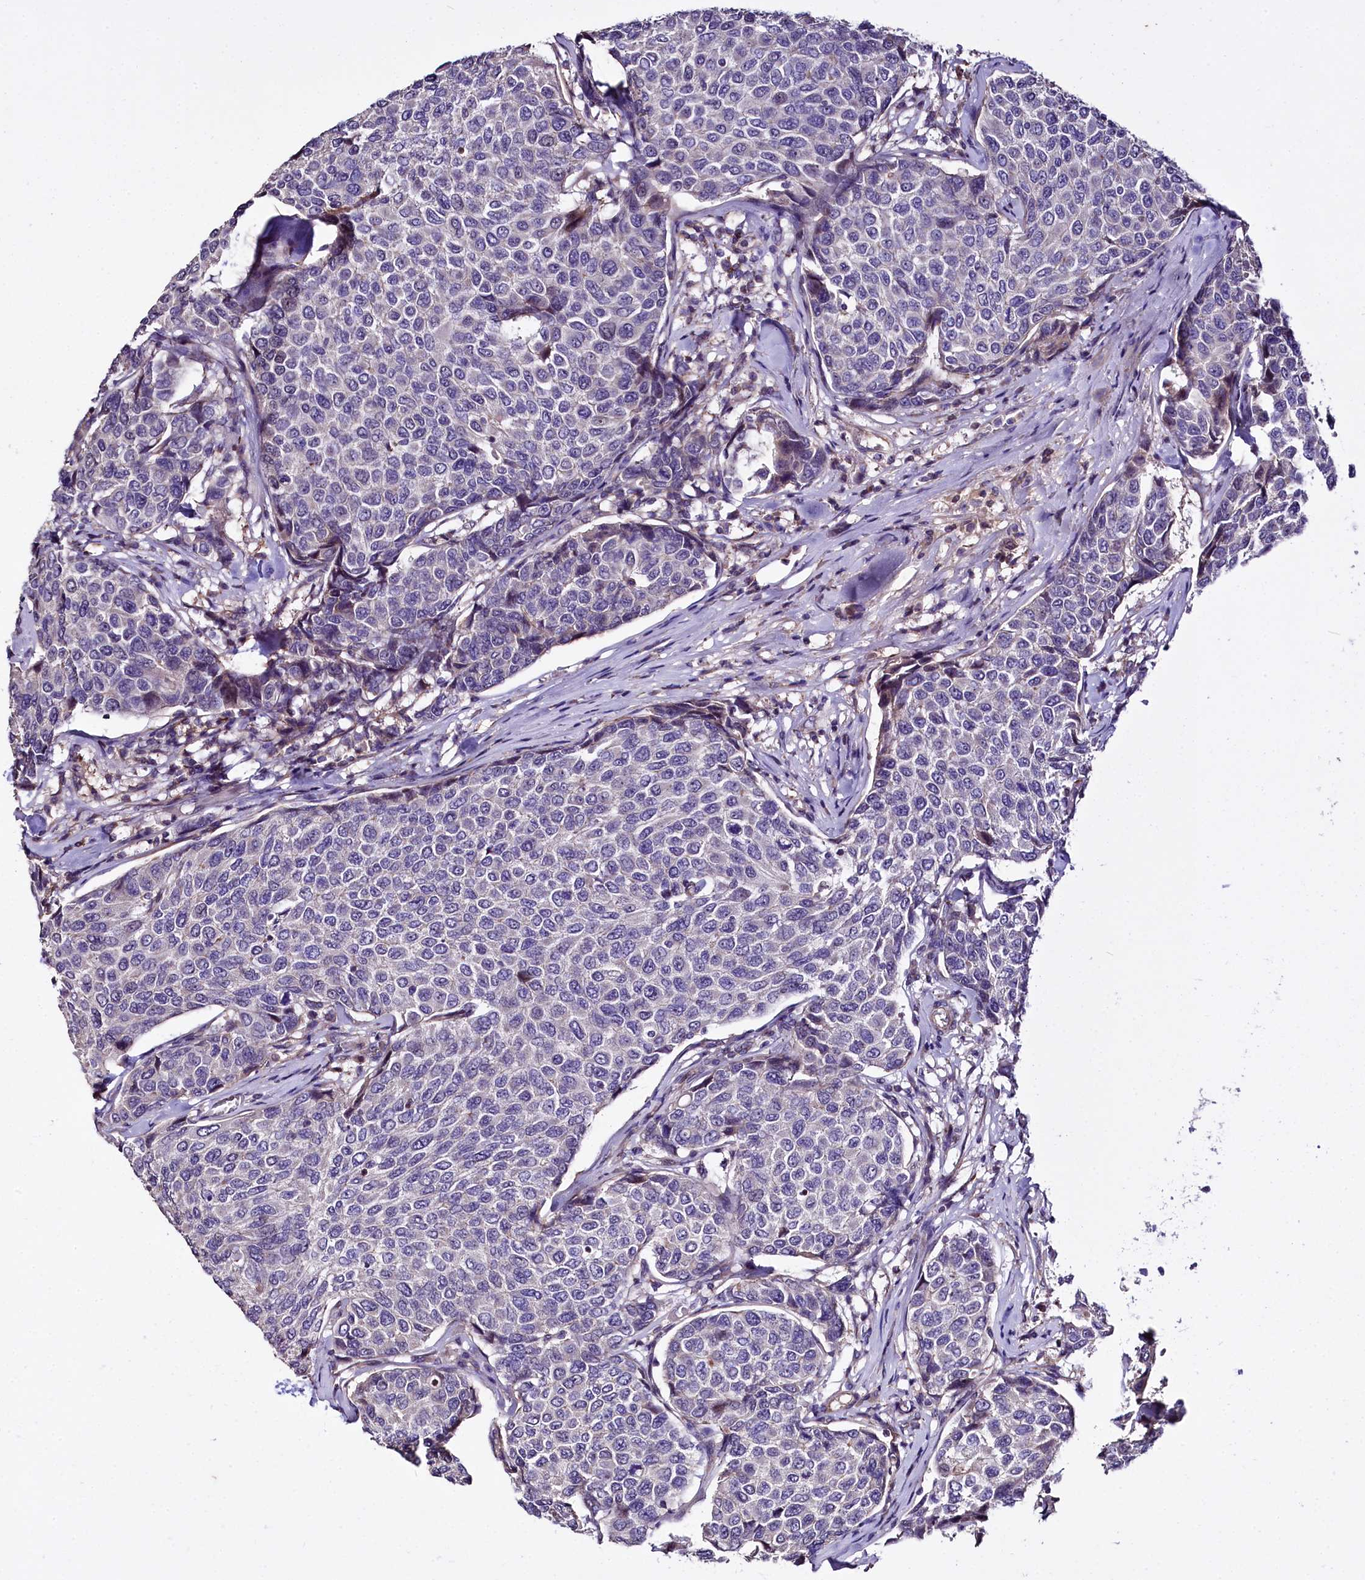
{"staining": {"intensity": "negative", "quantity": "none", "location": "none"}, "tissue": "breast cancer", "cell_type": "Tumor cells", "image_type": "cancer", "snomed": [{"axis": "morphology", "description": "Duct carcinoma"}, {"axis": "topography", "description": "Breast"}], "caption": "Immunohistochemical staining of human breast cancer exhibits no significant expression in tumor cells. (DAB immunohistochemistry (IHC), high magnification).", "gene": "RPUSD3", "patient": {"sex": "female", "age": 55}}